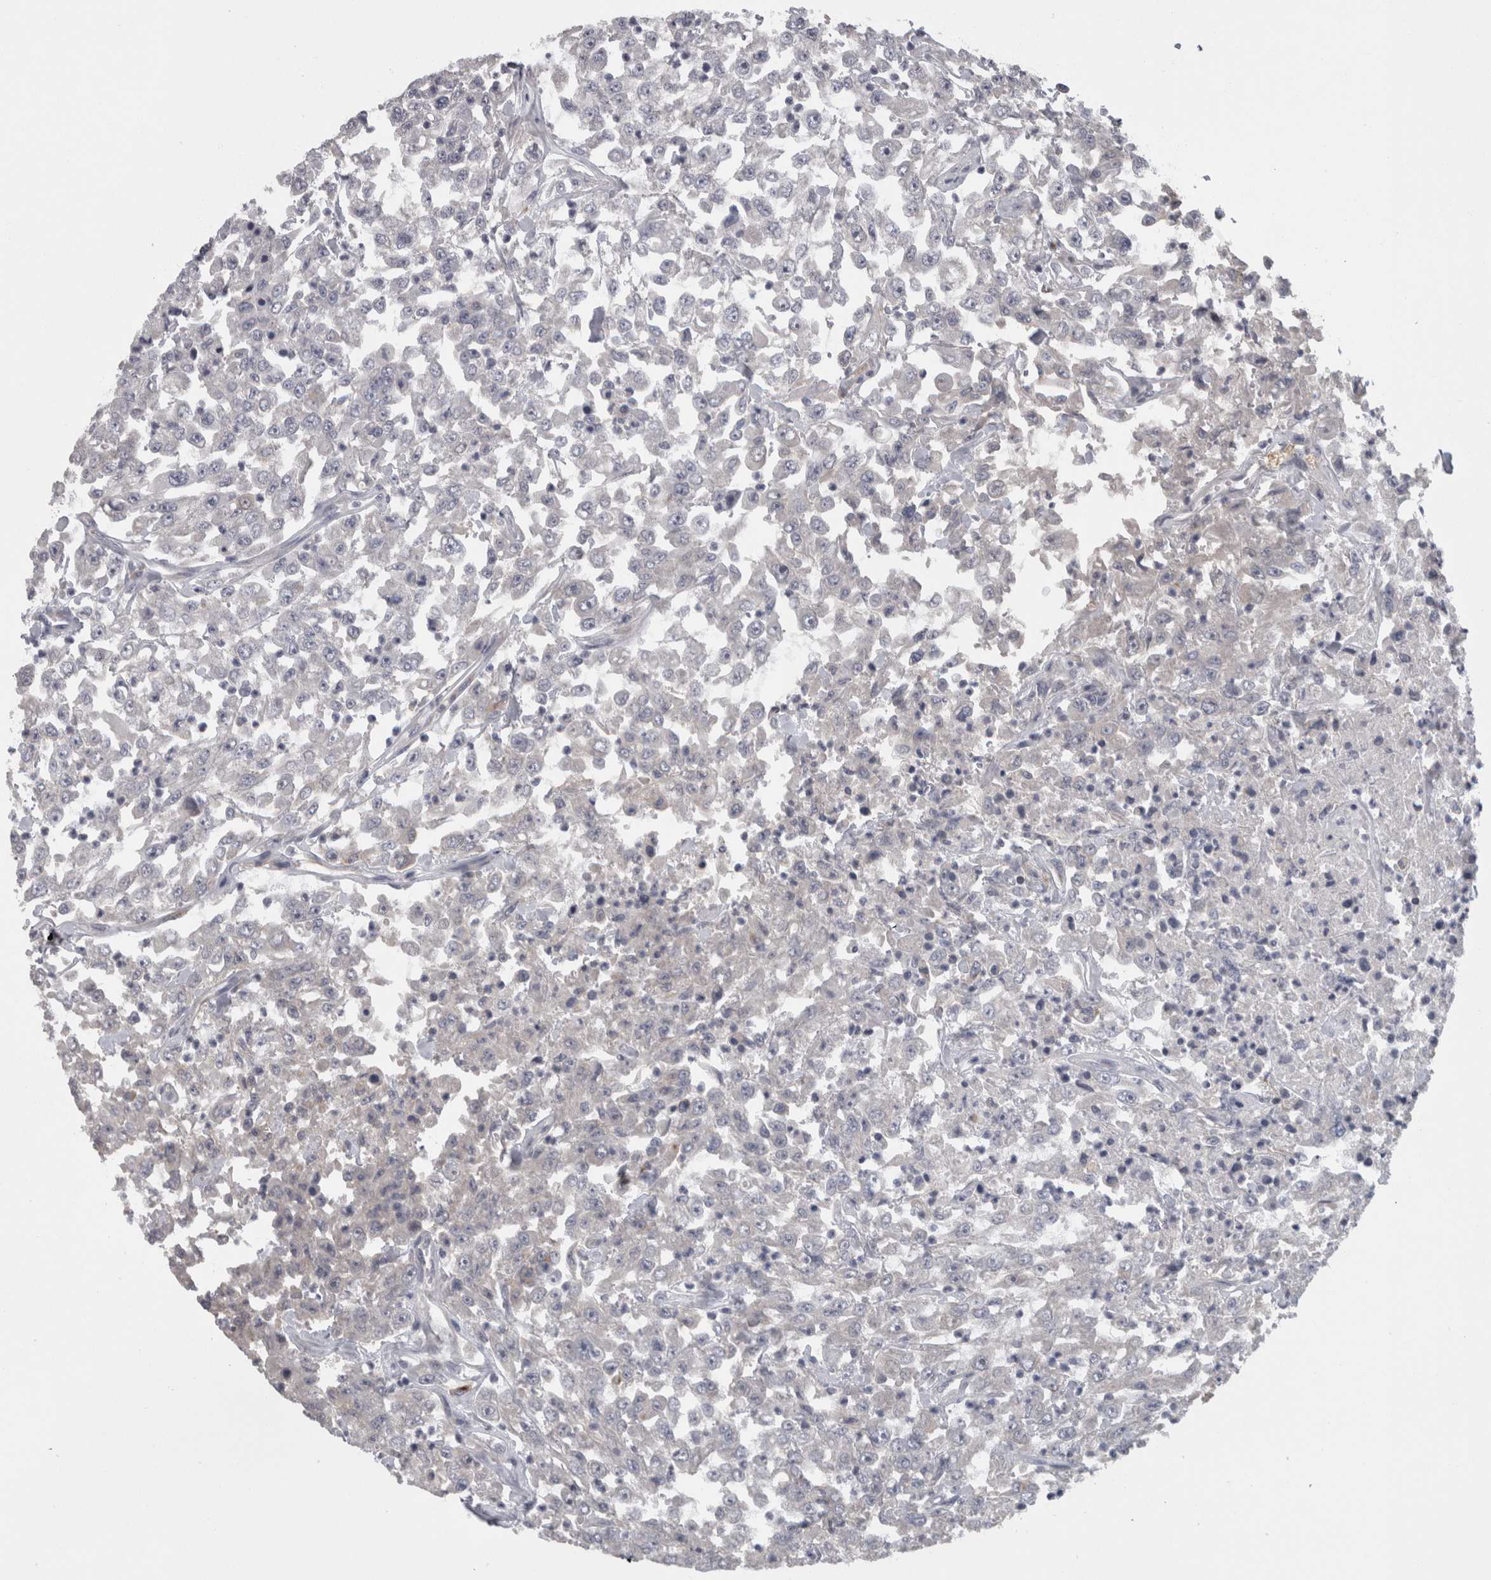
{"staining": {"intensity": "negative", "quantity": "none", "location": "none"}, "tissue": "urothelial cancer", "cell_type": "Tumor cells", "image_type": "cancer", "snomed": [{"axis": "morphology", "description": "Urothelial carcinoma, High grade"}, {"axis": "topography", "description": "Urinary bladder"}], "caption": "Histopathology image shows no protein expression in tumor cells of high-grade urothelial carcinoma tissue.", "gene": "RMDN1", "patient": {"sex": "male", "age": 46}}